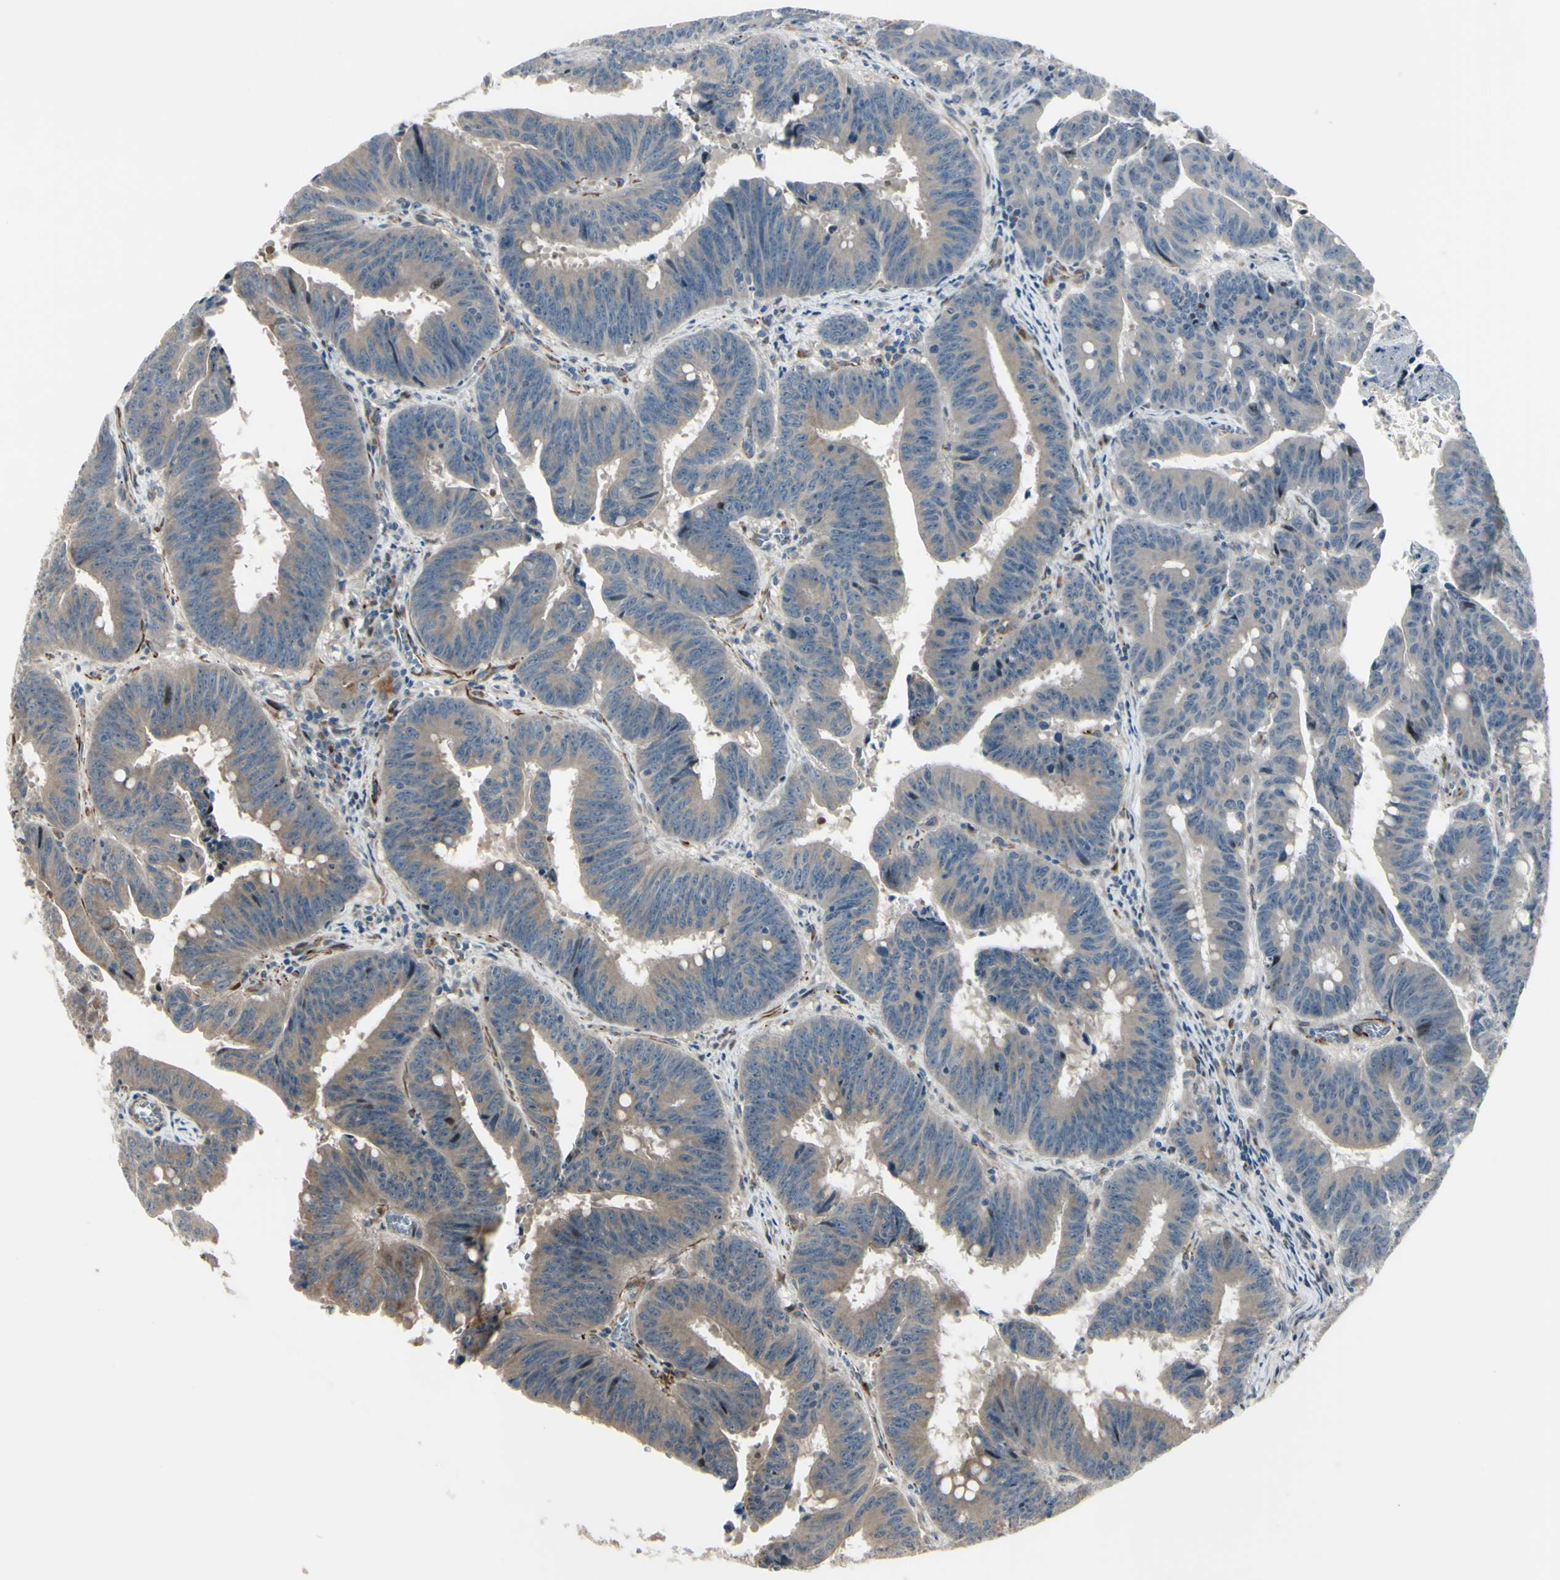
{"staining": {"intensity": "weak", "quantity": ">75%", "location": "cytoplasmic/membranous"}, "tissue": "colorectal cancer", "cell_type": "Tumor cells", "image_type": "cancer", "snomed": [{"axis": "morphology", "description": "Adenocarcinoma, NOS"}, {"axis": "topography", "description": "Colon"}], "caption": "This photomicrograph demonstrates colorectal cancer (adenocarcinoma) stained with IHC to label a protein in brown. The cytoplasmic/membranous of tumor cells show weak positivity for the protein. Nuclei are counter-stained blue.", "gene": "NDFIP1", "patient": {"sex": "male", "age": 45}}